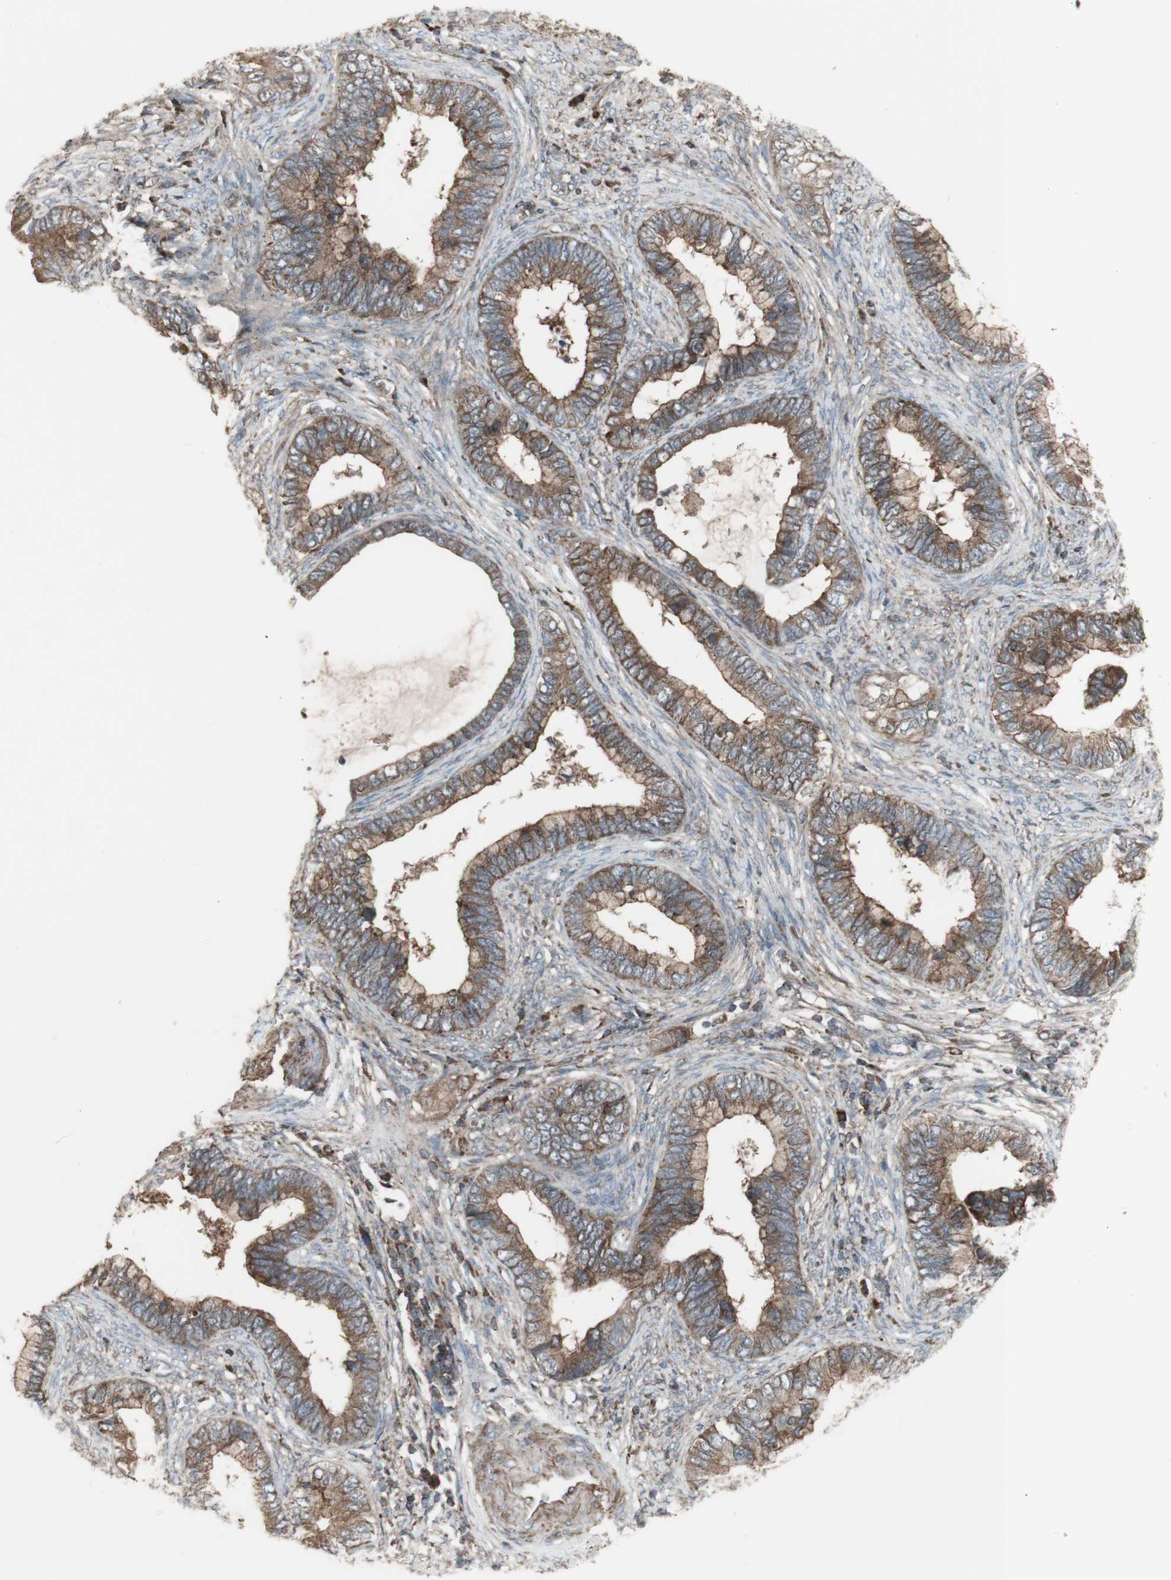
{"staining": {"intensity": "moderate", "quantity": ">75%", "location": "cytoplasmic/membranous"}, "tissue": "cervical cancer", "cell_type": "Tumor cells", "image_type": "cancer", "snomed": [{"axis": "morphology", "description": "Adenocarcinoma, NOS"}, {"axis": "topography", "description": "Cervix"}], "caption": "Adenocarcinoma (cervical) stained with a protein marker shows moderate staining in tumor cells.", "gene": "SHC1", "patient": {"sex": "female", "age": 44}}